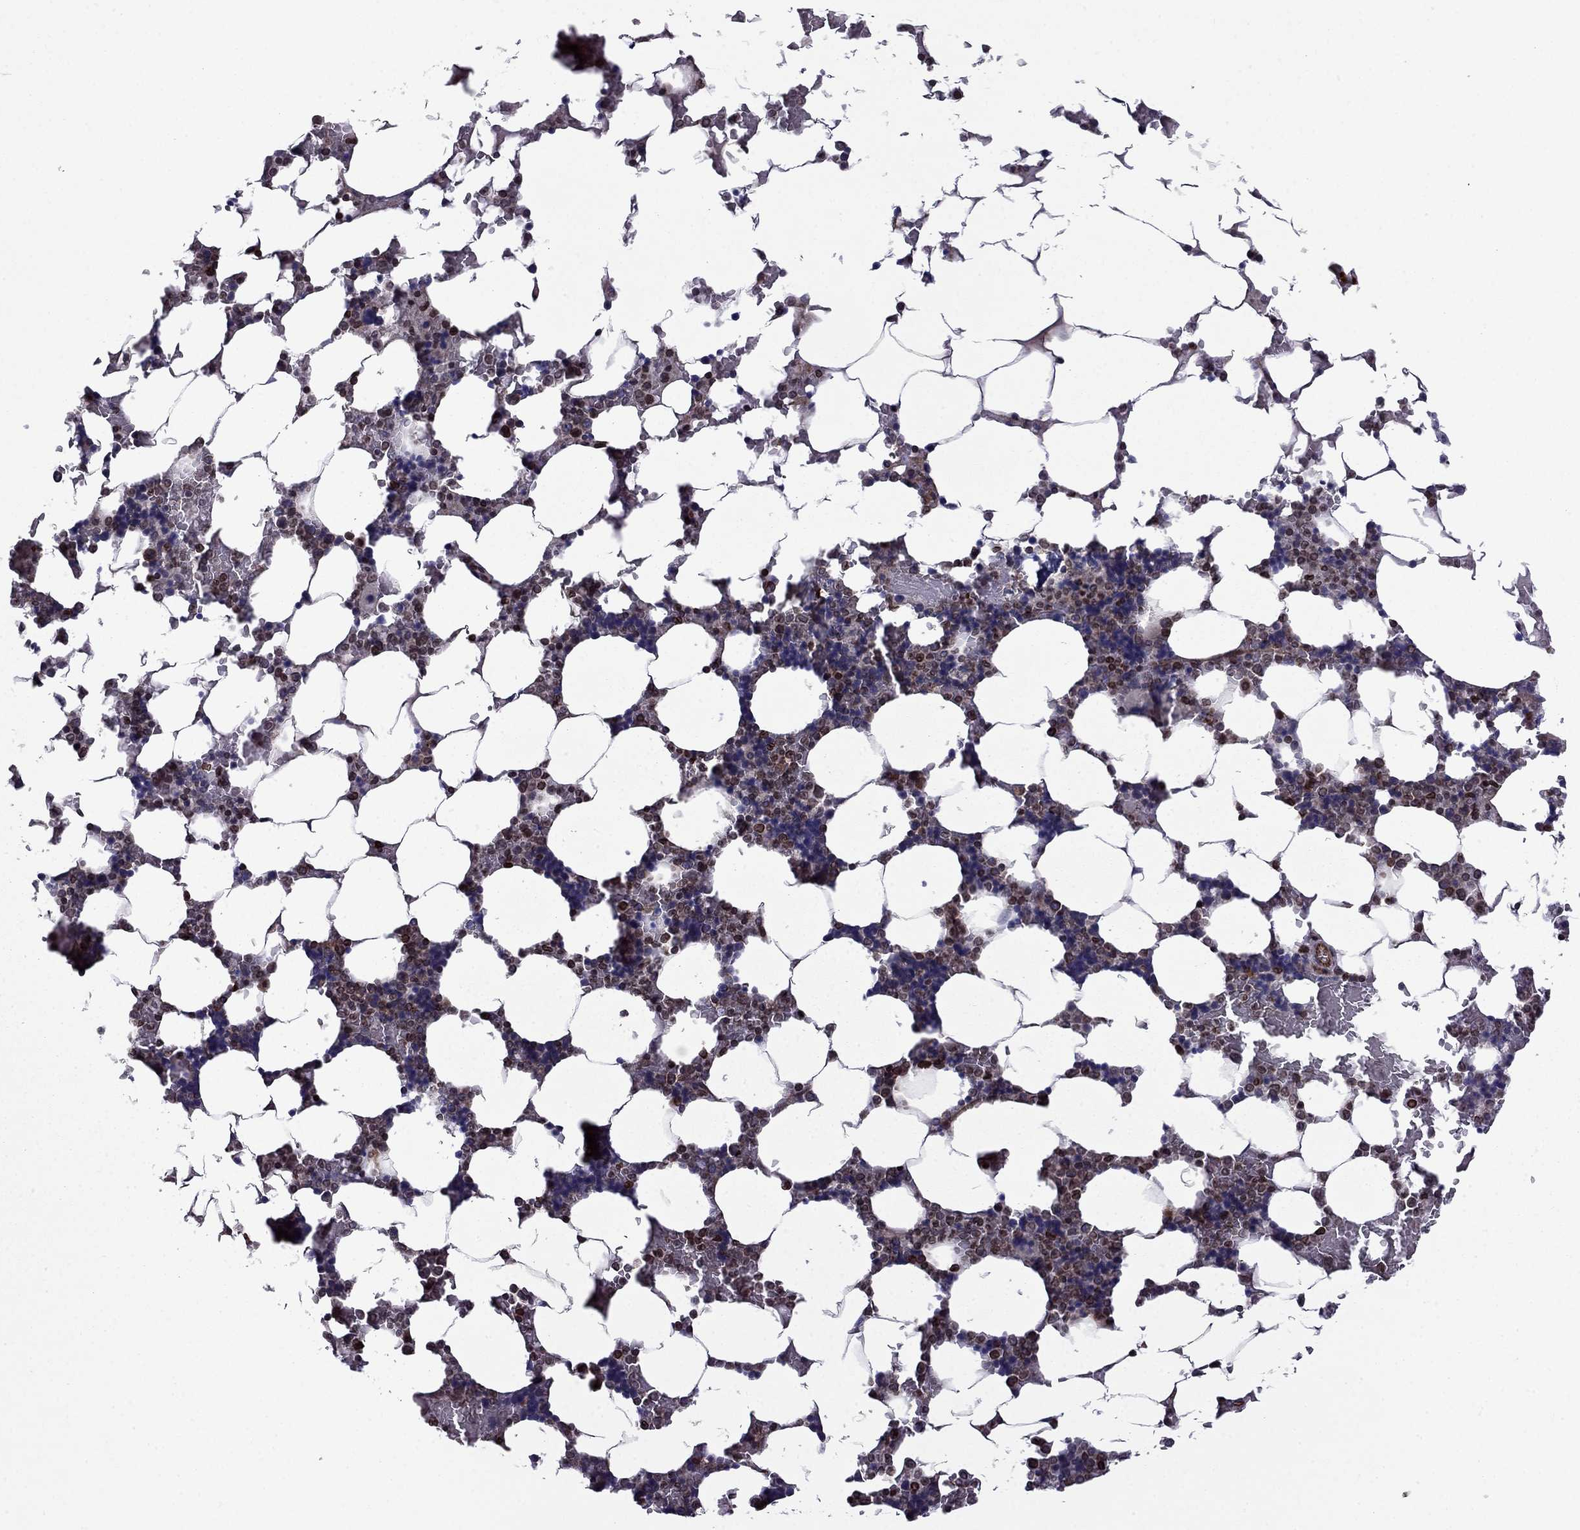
{"staining": {"intensity": "moderate", "quantity": ">75%", "location": "nuclear"}, "tissue": "bone marrow", "cell_type": "Hematopoietic cells", "image_type": "normal", "snomed": [{"axis": "morphology", "description": "Normal tissue, NOS"}, {"axis": "topography", "description": "Bone marrow"}], "caption": "An image of bone marrow stained for a protein shows moderate nuclear brown staining in hematopoietic cells.", "gene": "CDC42BPA", "patient": {"sex": "male", "age": 51}}